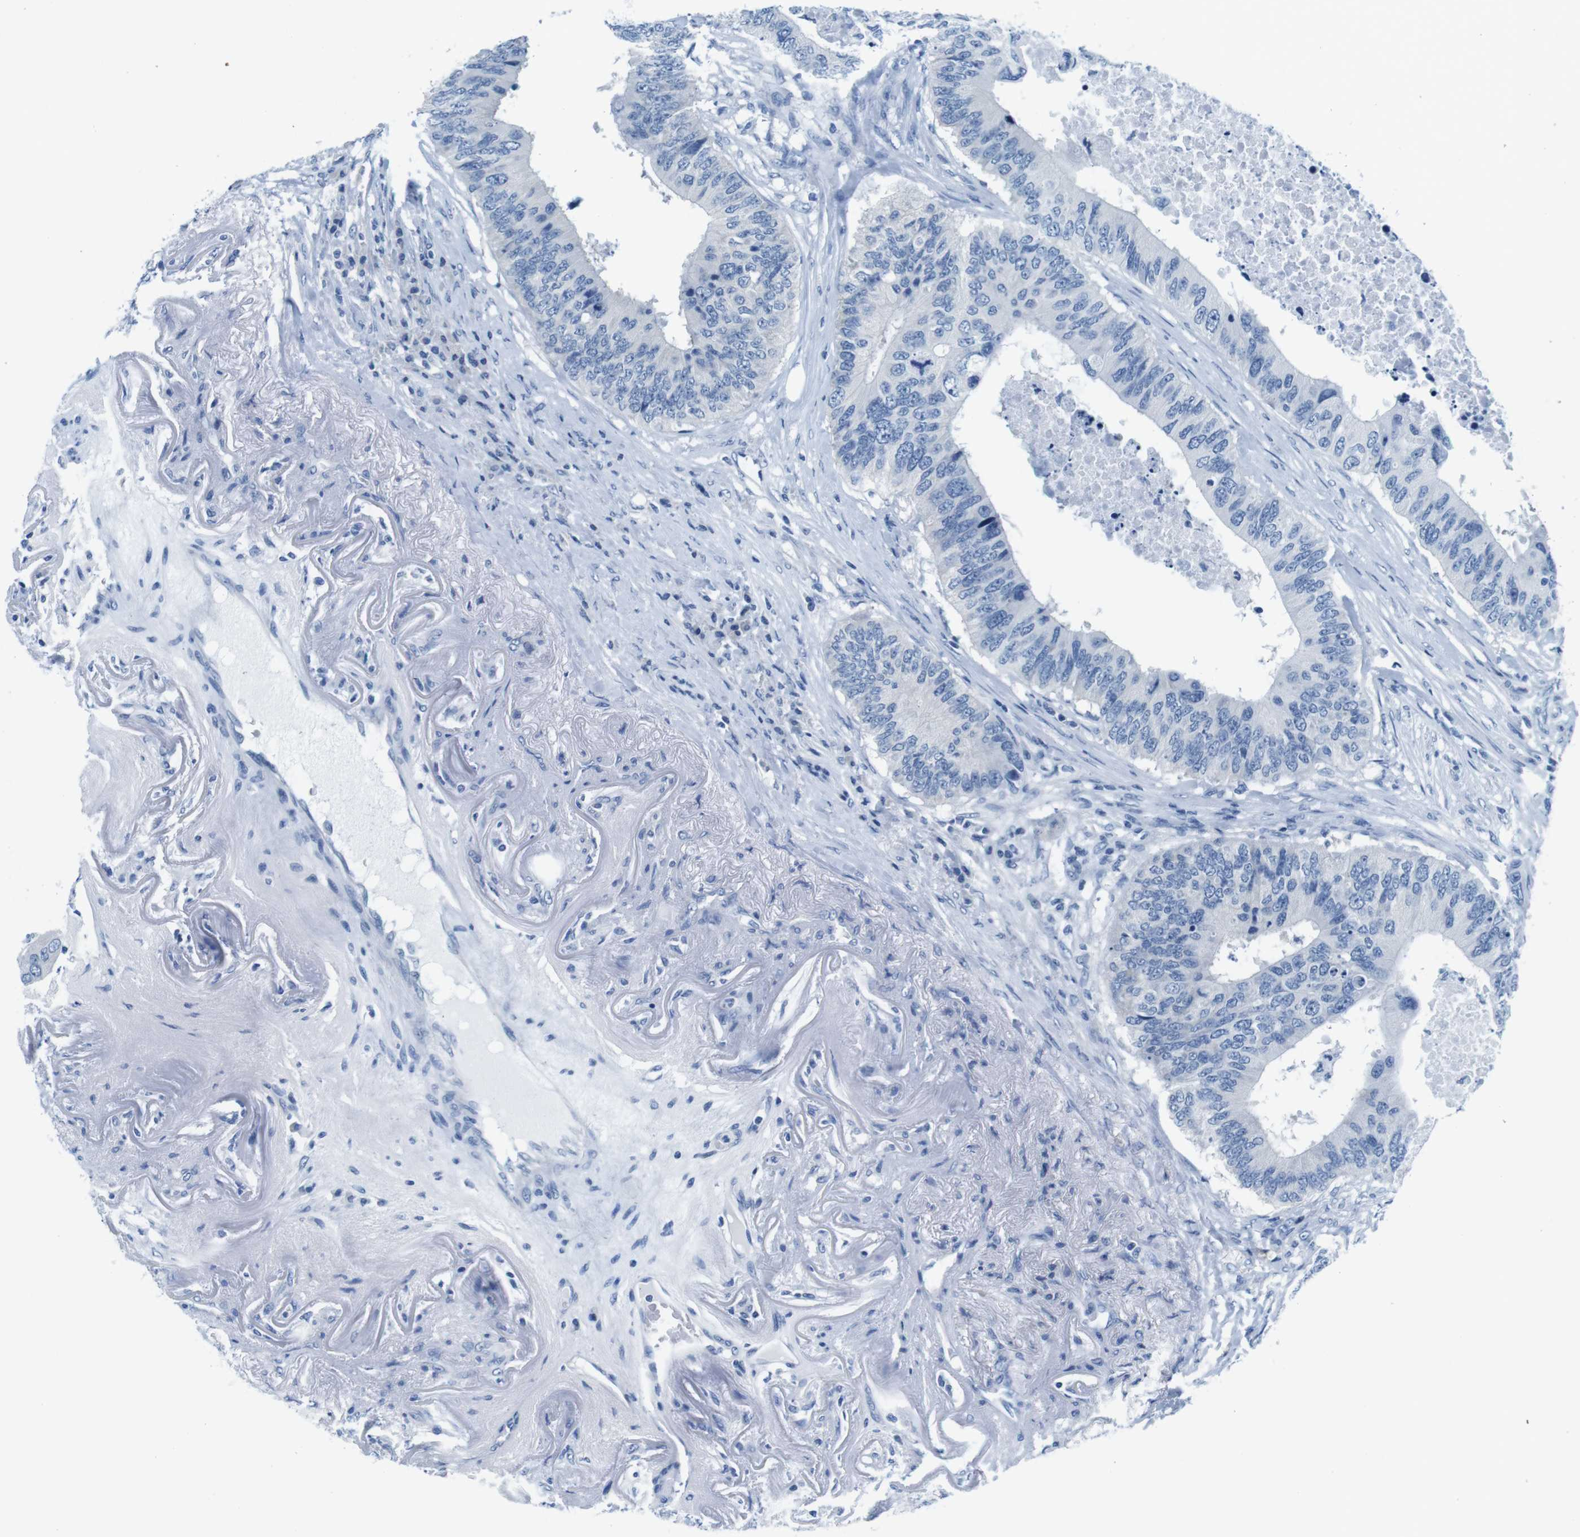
{"staining": {"intensity": "negative", "quantity": "none", "location": "none"}, "tissue": "colorectal cancer", "cell_type": "Tumor cells", "image_type": "cancer", "snomed": [{"axis": "morphology", "description": "Adenocarcinoma, NOS"}, {"axis": "topography", "description": "Colon"}], "caption": "Tumor cells show no significant expression in adenocarcinoma (colorectal). (DAB (3,3'-diaminobenzidine) immunohistochemistry (IHC) with hematoxylin counter stain).", "gene": "EIF2B5", "patient": {"sex": "male", "age": 71}}